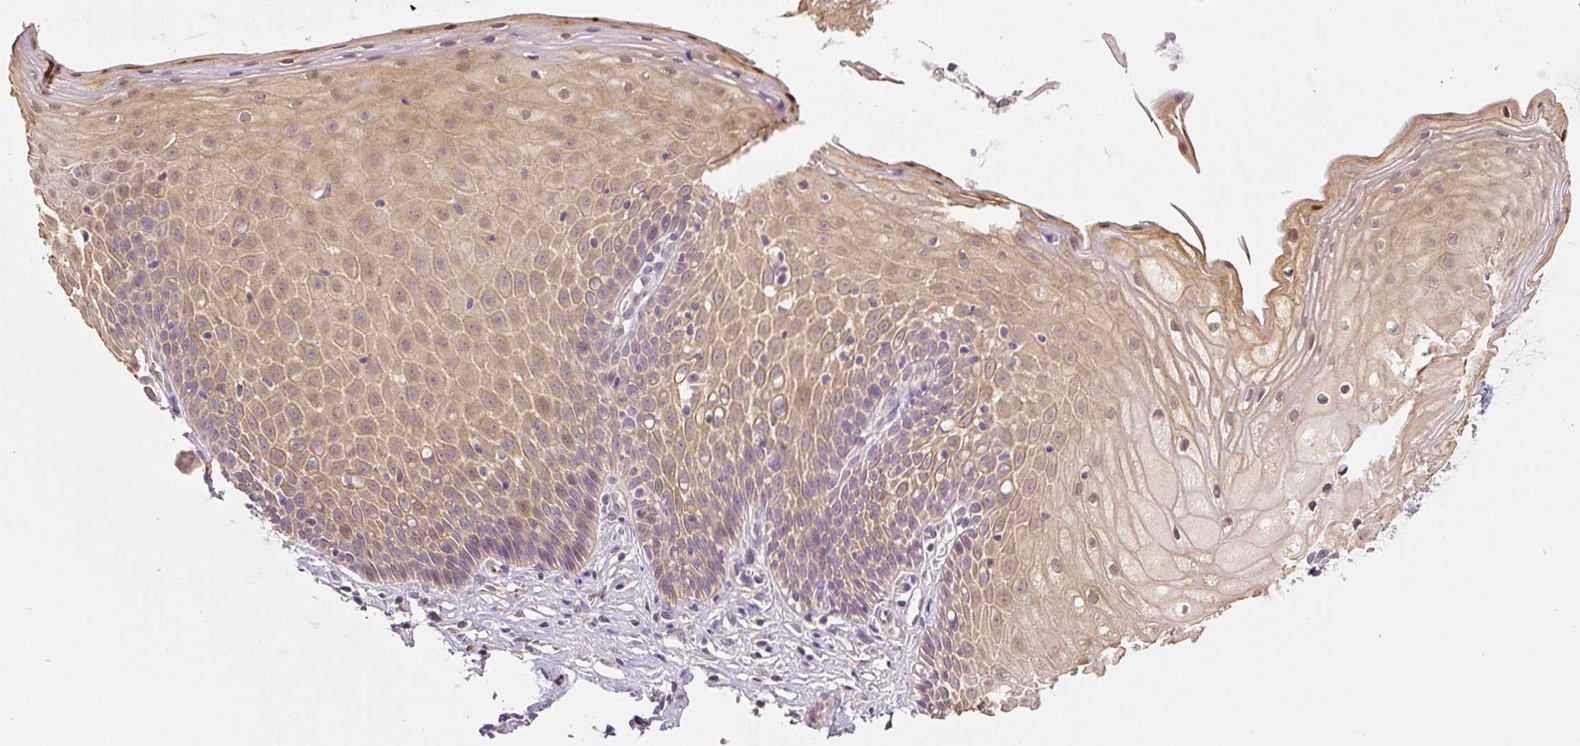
{"staining": {"intensity": "weak", "quantity": "25%-75%", "location": "cytoplasmic/membranous"}, "tissue": "cervix", "cell_type": "Glandular cells", "image_type": "normal", "snomed": [{"axis": "morphology", "description": "Normal tissue, NOS"}, {"axis": "topography", "description": "Cervix"}], "caption": "Protein staining of benign cervix reveals weak cytoplasmic/membranous positivity in approximately 25%-75% of glandular cells.", "gene": "CTTNBP2", "patient": {"sex": "female", "age": 36}}